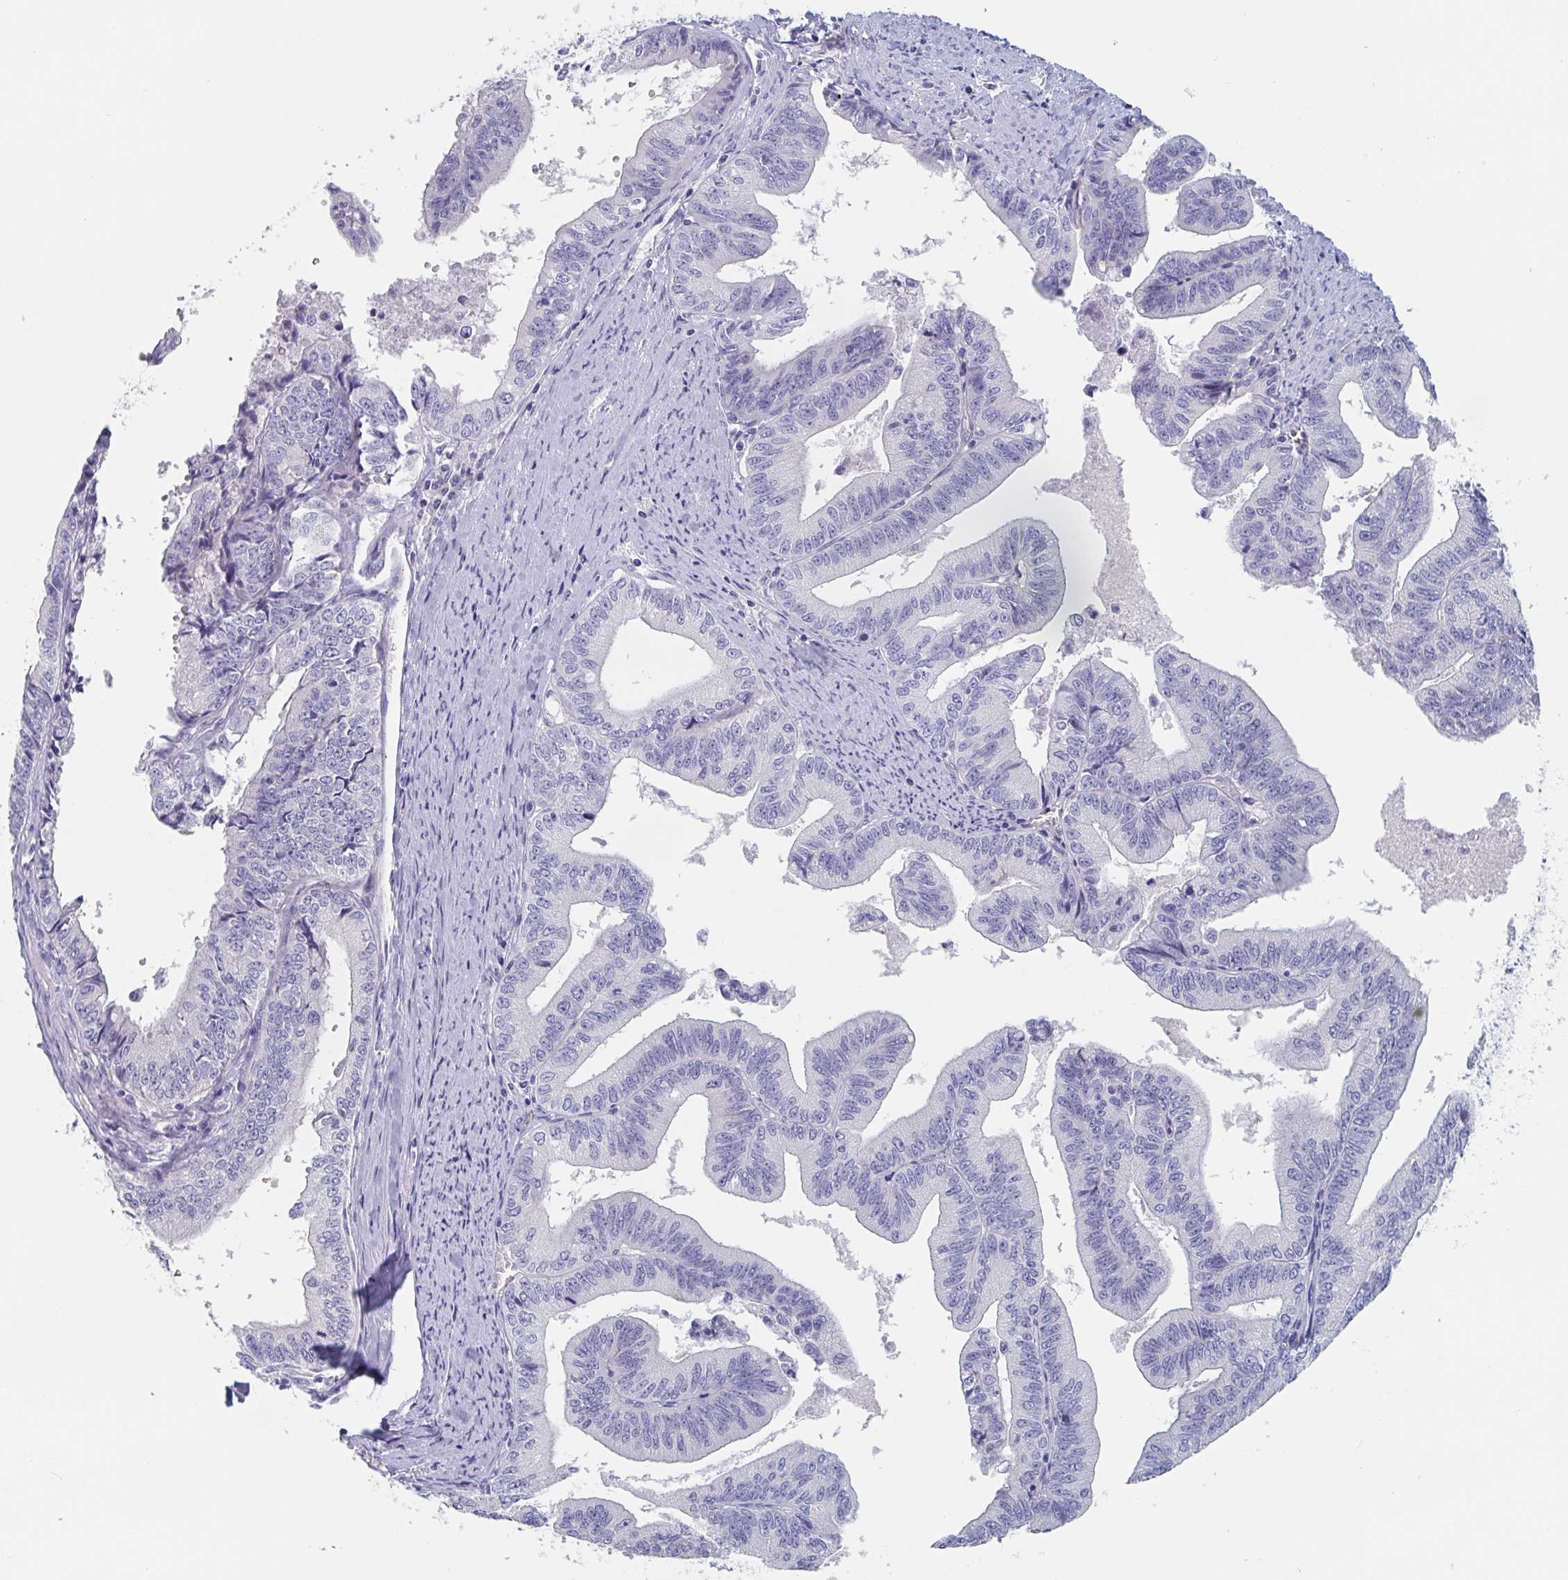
{"staining": {"intensity": "negative", "quantity": "none", "location": "none"}, "tissue": "endometrial cancer", "cell_type": "Tumor cells", "image_type": "cancer", "snomed": [{"axis": "morphology", "description": "Adenocarcinoma, NOS"}, {"axis": "topography", "description": "Endometrium"}], "caption": "A photomicrograph of endometrial adenocarcinoma stained for a protein demonstrates no brown staining in tumor cells.", "gene": "ABHD16A", "patient": {"sex": "female", "age": 65}}